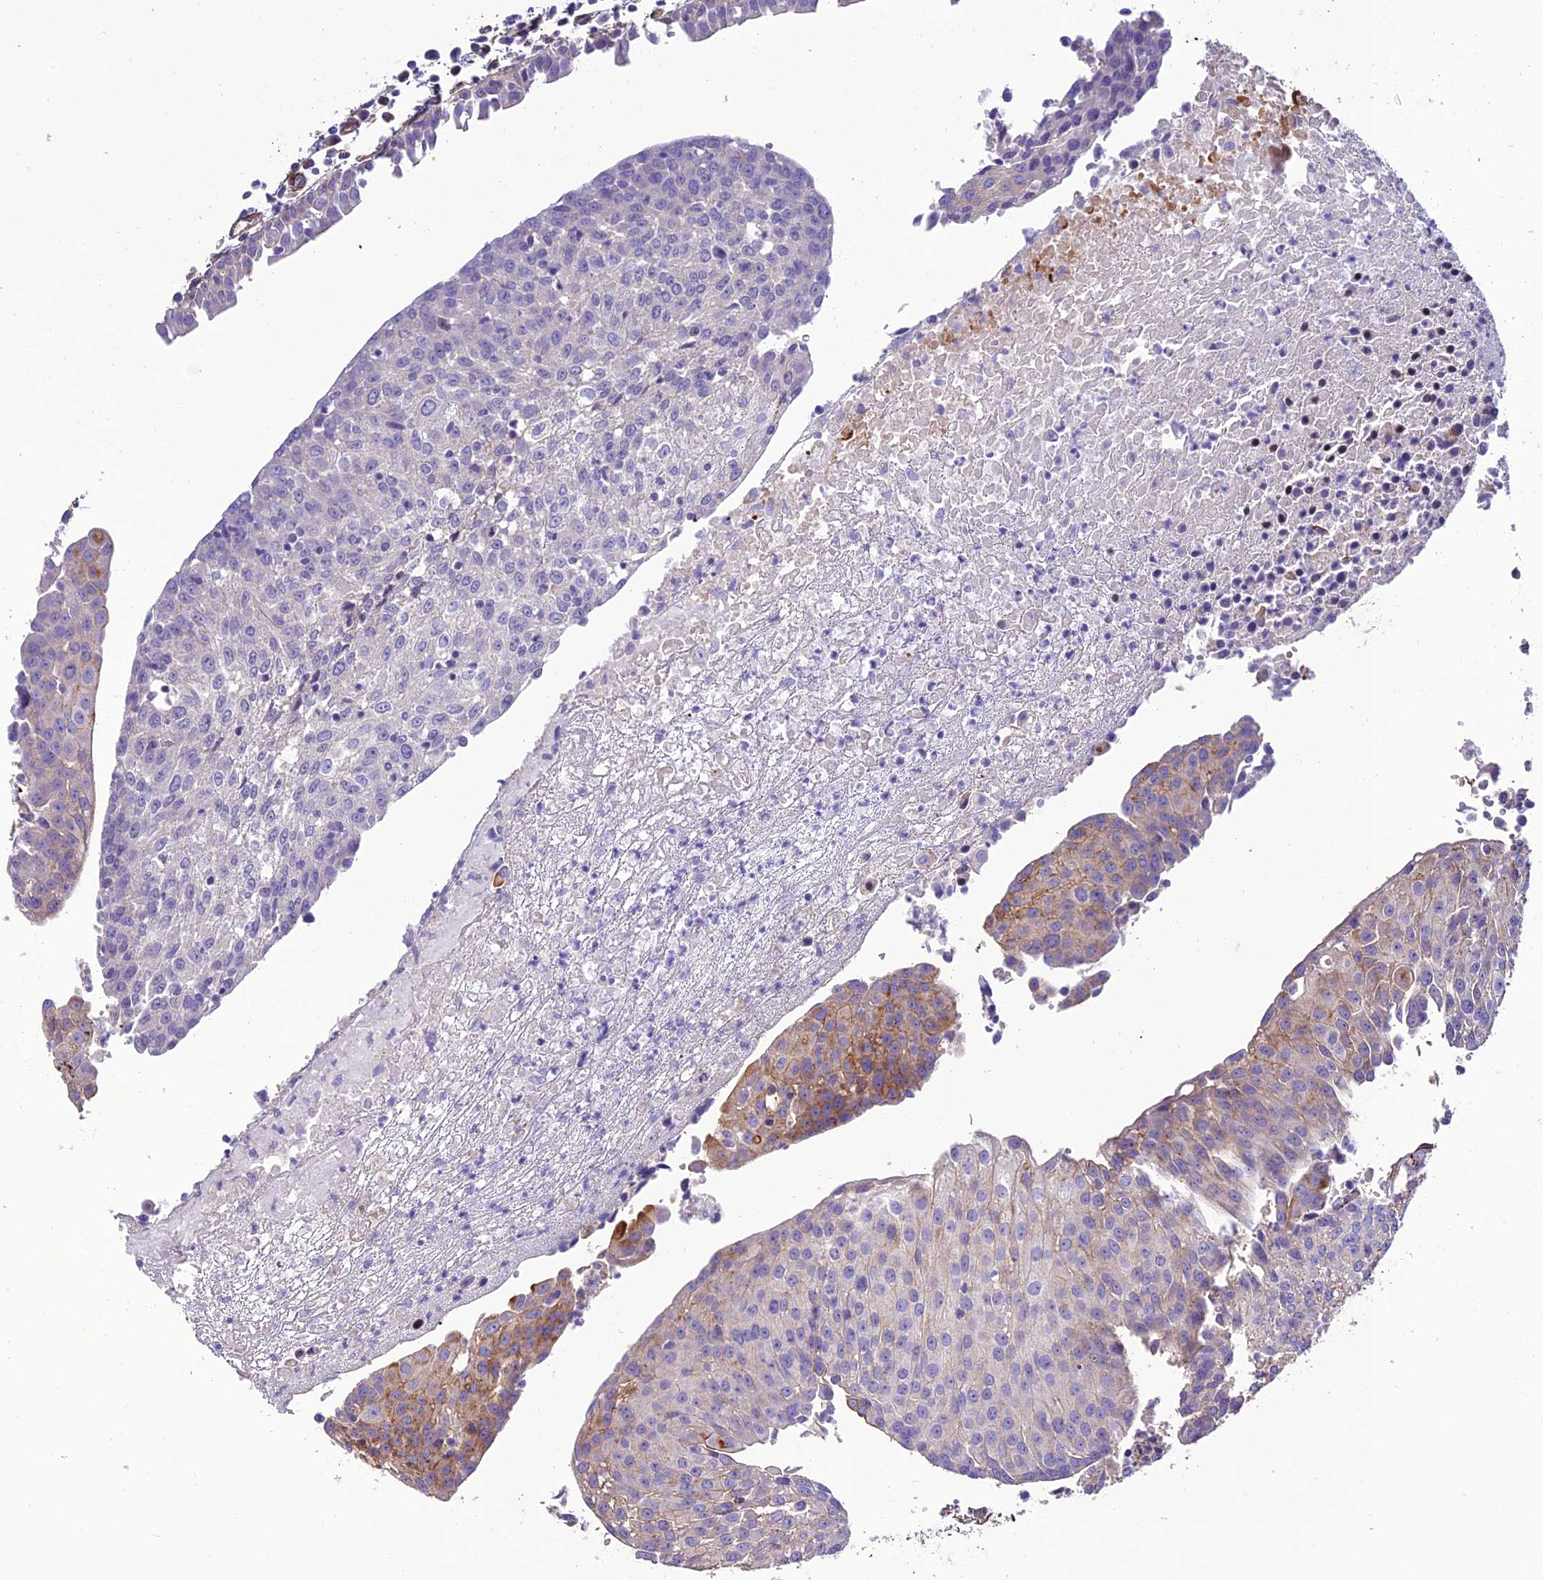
{"staining": {"intensity": "weak", "quantity": "<25%", "location": "cytoplasmic/membranous"}, "tissue": "urothelial cancer", "cell_type": "Tumor cells", "image_type": "cancer", "snomed": [{"axis": "morphology", "description": "Urothelial carcinoma, High grade"}, {"axis": "topography", "description": "Urinary bladder"}], "caption": "Tumor cells are negative for protein expression in human urothelial cancer. (DAB immunohistochemistry with hematoxylin counter stain).", "gene": "REX1BD", "patient": {"sex": "female", "age": 85}}